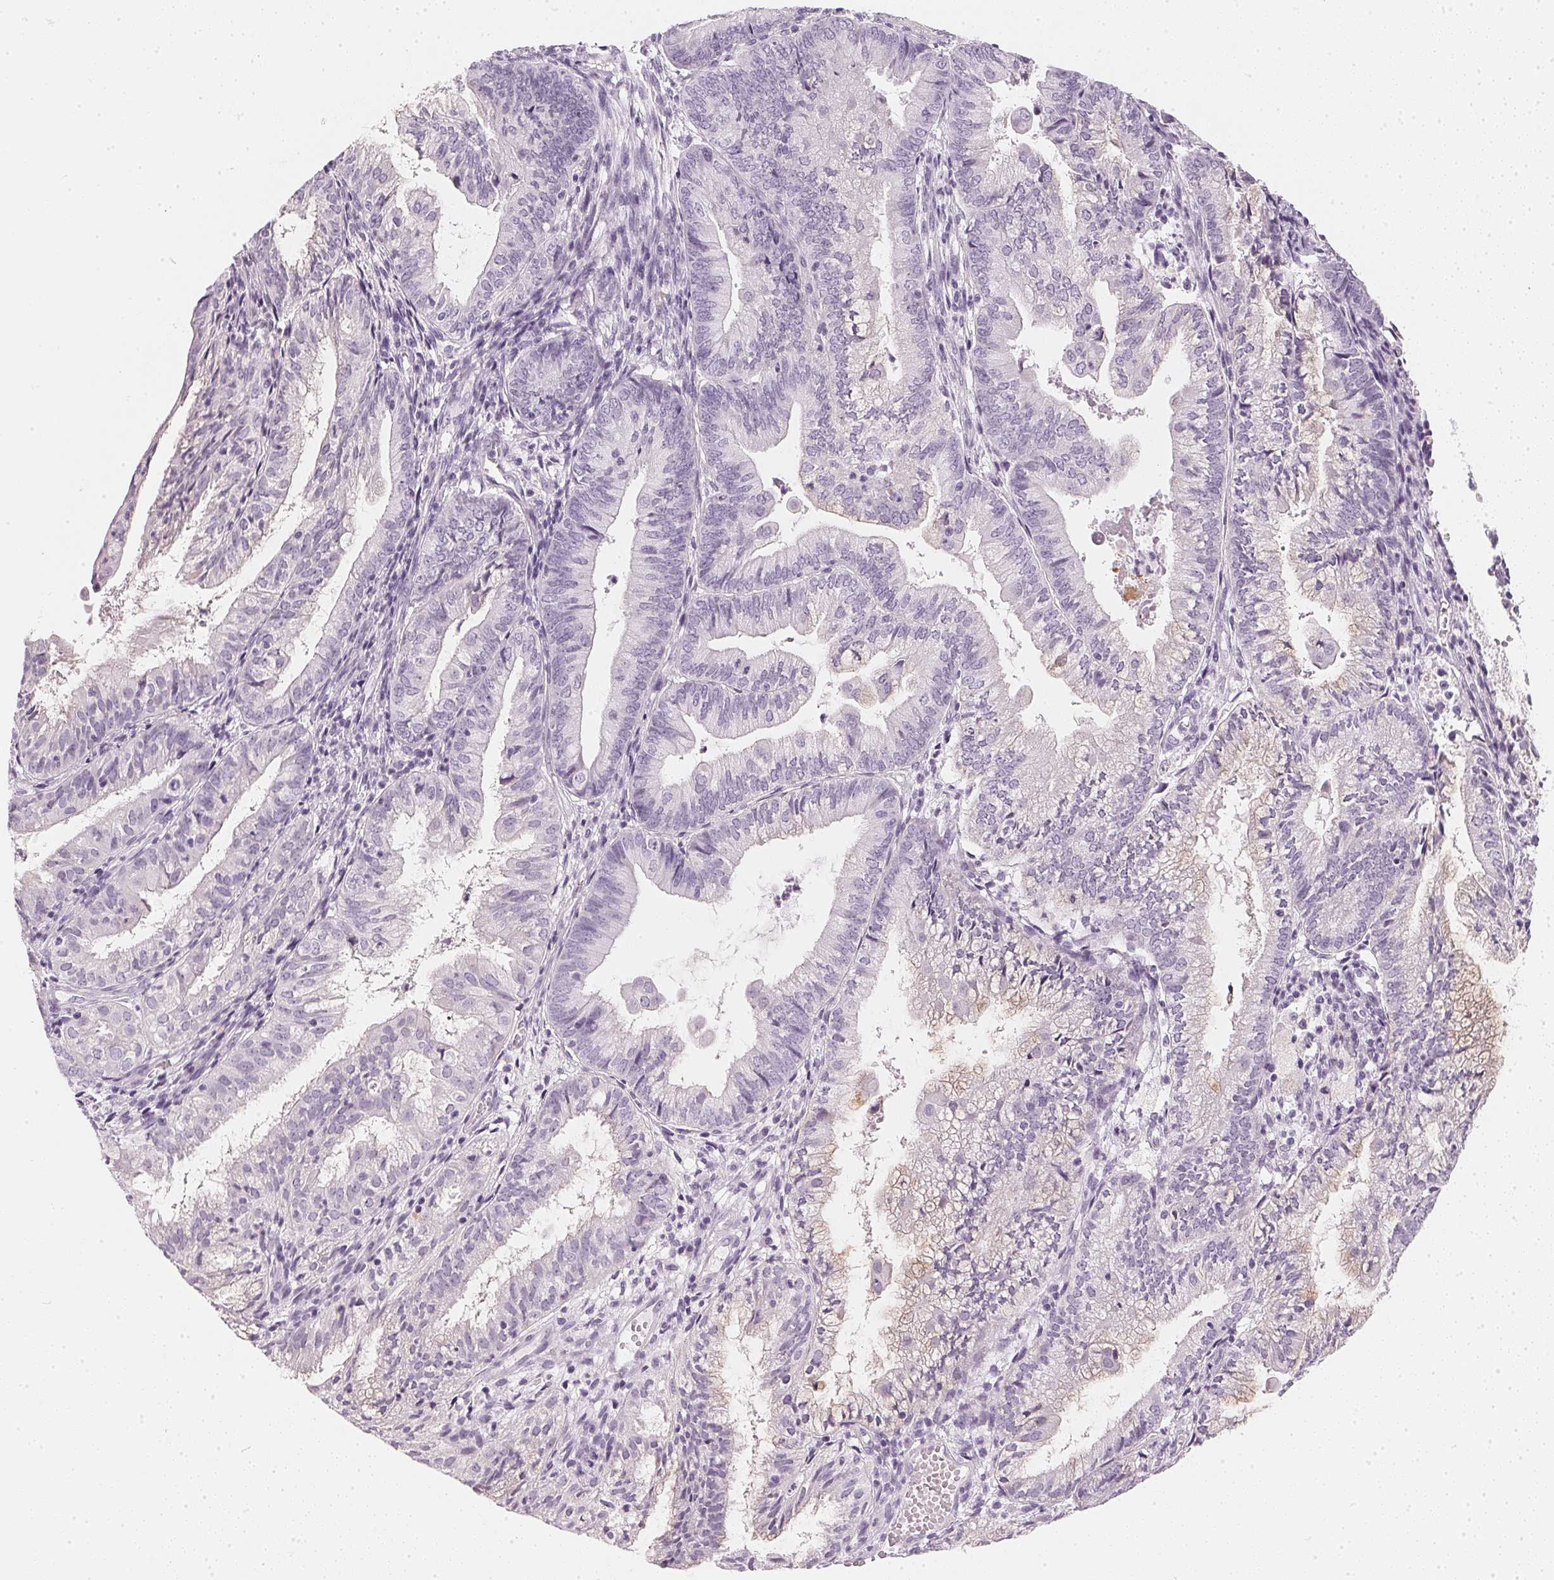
{"staining": {"intensity": "negative", "quantity": "none", "location": "none"}, "tissue": "endometrial cancer", "cell_type": "Tumor cells", "image_type": "cancer", "snomed": [{"axis": "morphology", "description": "Adenocarcinoma, NOS"}, {"axis": "topography", "description": "Endometrium"}], "caption": "Tumor cells are negative for protein expression in human endometrial cancer.", "gene": "CHST4", "patient": {"sex": "female", "age": 55}}